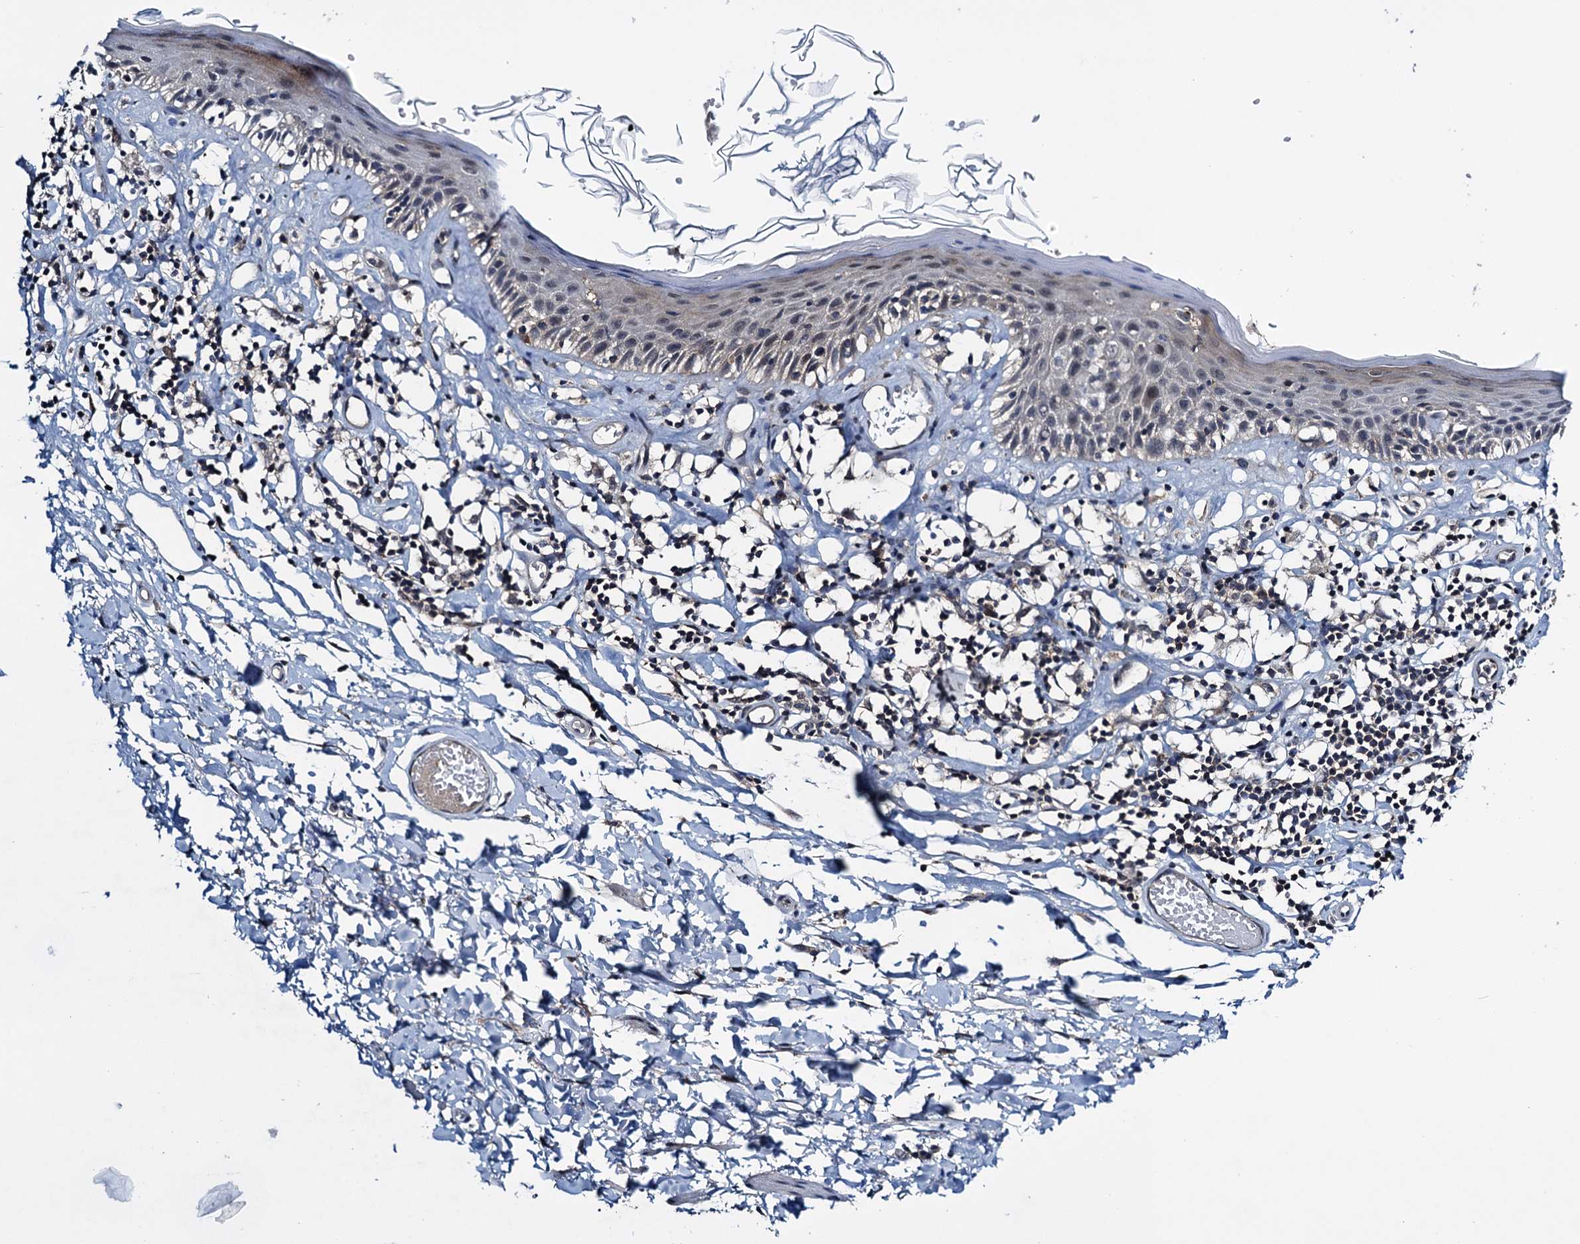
{"staining": {"intensity": "moderate", "quantity": "<25%", "location": "cytoplasmic/membranous"}, "tissue": "skin", "cell_type": "Epidermal cells", "image_type": "normal", "snomed": [{"axis": "morphology", "description": "Normal tissue, NOS"}, {"axis": "topography", "description": "Adipose tissue"}, {"axis": "topography", "description": "Vascular tissue"}, {"axis": "topography", "description": "Vulva"}, {"axis": "topography", "description": "Peripheral nerve tissue"}], "caption": "A photomicrograph showing moderate cytoplasmic/membranous expression in approximately <25% of epidermal cells in unremarkable skin, as visualized by brown immunohistochemical staining.", "gene": "RNF165", "patient": {"sex": "female", "age": 86}}